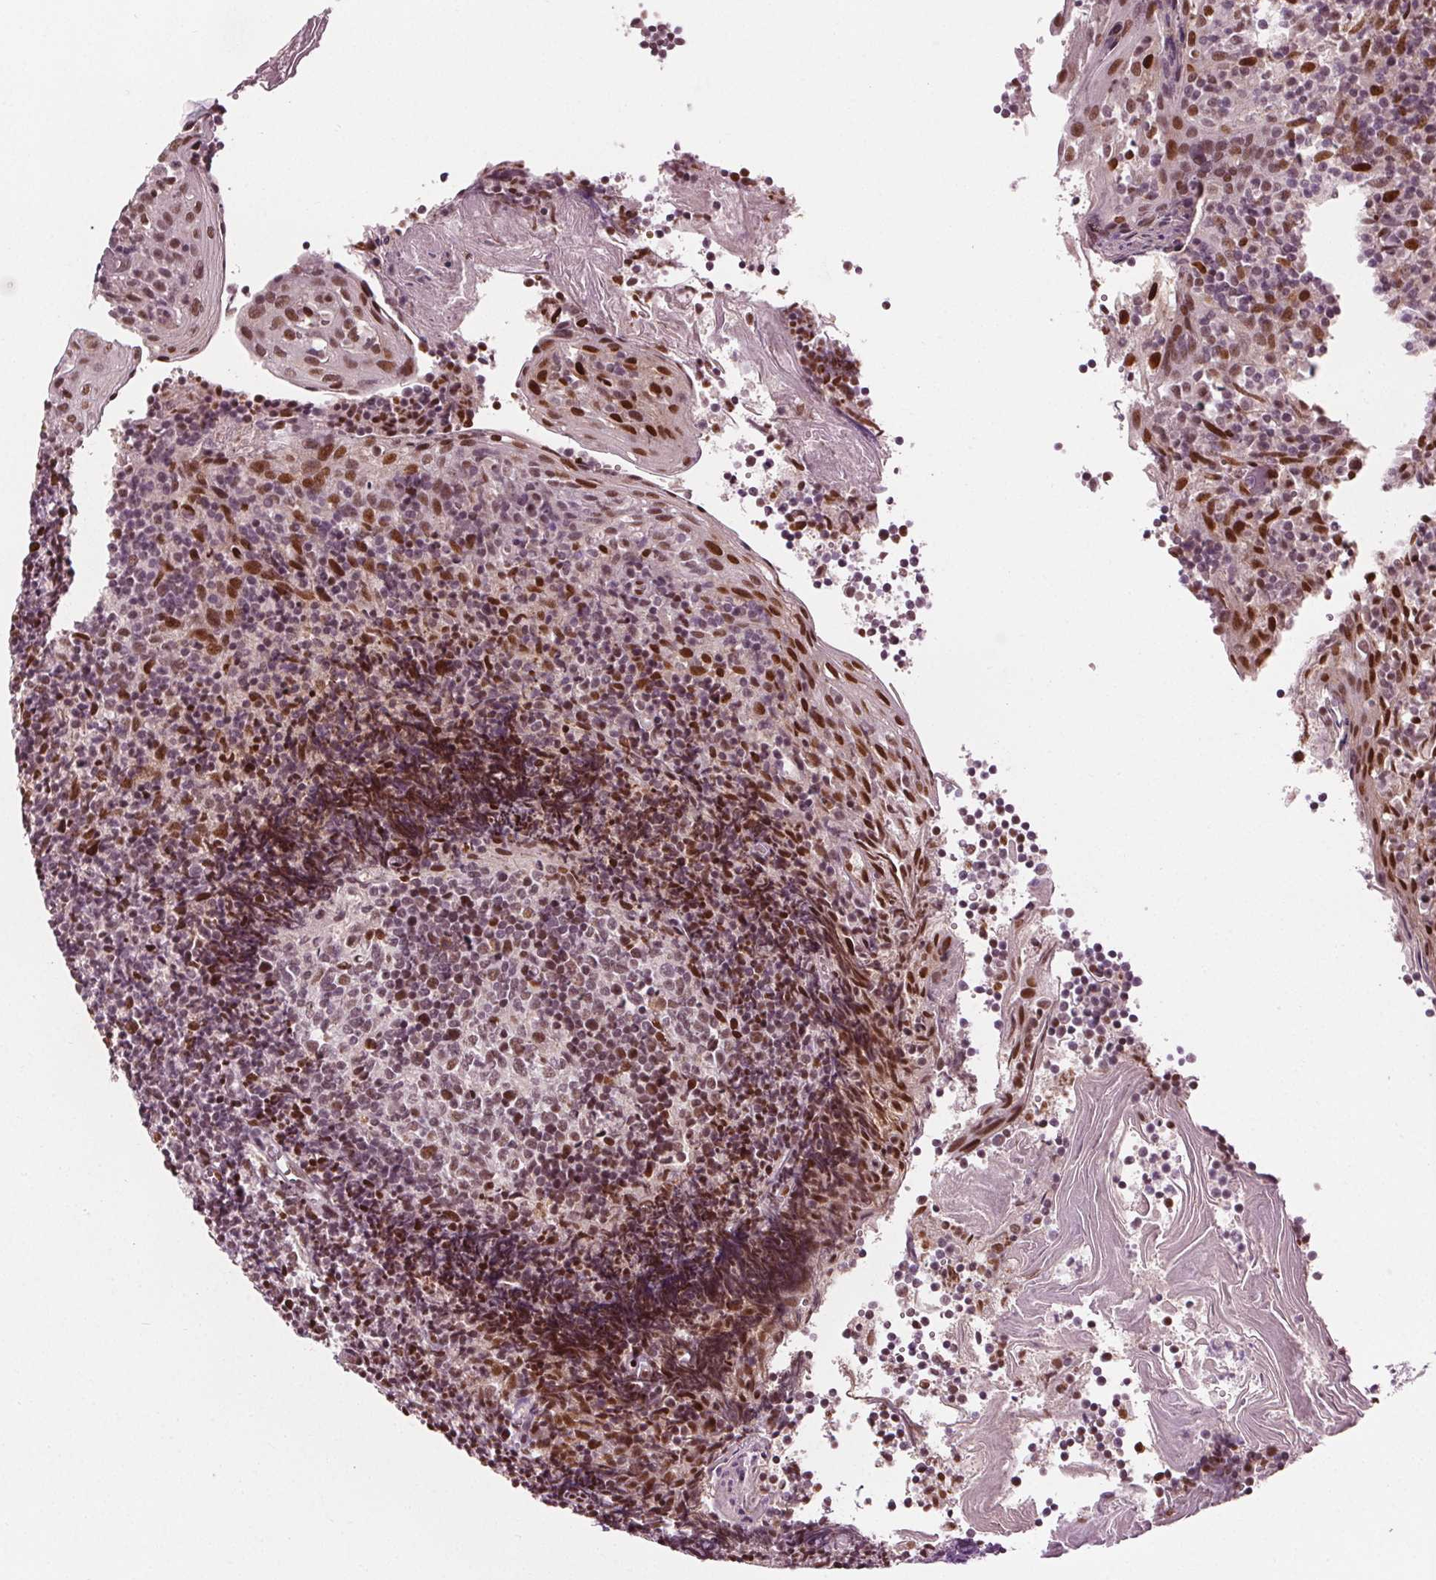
{"staining": {"intensity": "moderate", "quantity": ">75%", "location": "nuclear"}, "tissue": "tonsil", "cell_type": "Germinal center cells", "image_type": "normal", "snomed": [{"axis": "morphology", "description": "Normal tissue, NOS"}, {"axis": "topography", "description": "Tonsil"}], "caption": "Human tonsil stained for a protein (brown) reveals moderate nuclear positive staining in approximately >75% of germinal center cells.", "gene": "IWS1", "patient": {"sex": "female", "age": 10}}